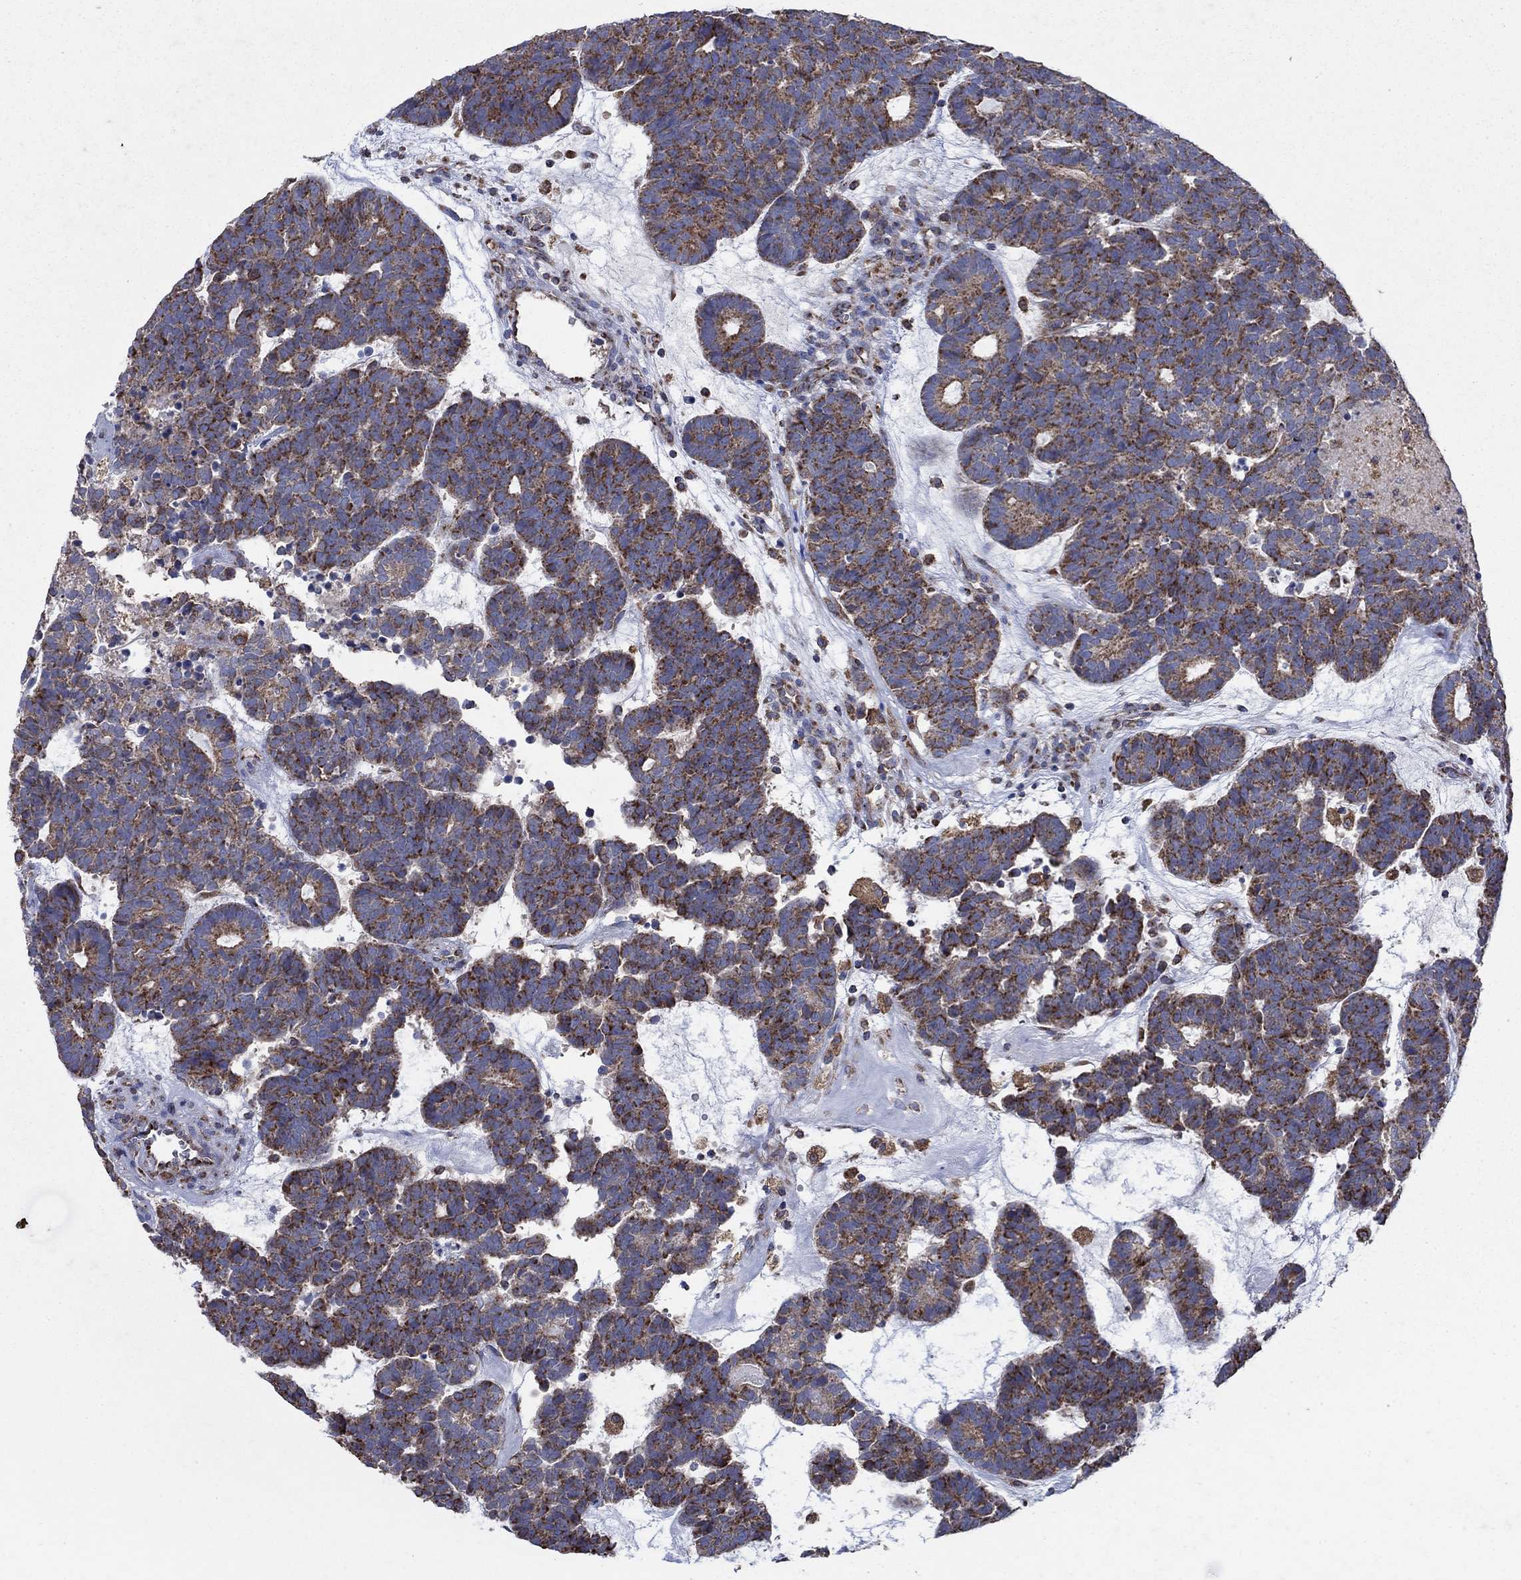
{"staining": {"intensity": "strong", "quantity": "25%-75%", "location": "cytoplasmic/membranous"}, "tissue": "head and neck cancer", "cell_type": "Tumor cells", "image_type": "cancer", "snomed": [{"axis": "morphology", "description": "Adenocarcinoma, NOS"}, {"axis": "topography", "description": "Head-Neck"}], "caption": "Strong cytoplasmic/membranous positivity for a protein is present in about 25%-75% of tumor cells of adenocarcinoma (head and neck) using IHC.", "gene": "NCEH1", "patient": {"sex": "female", "age": 81}}